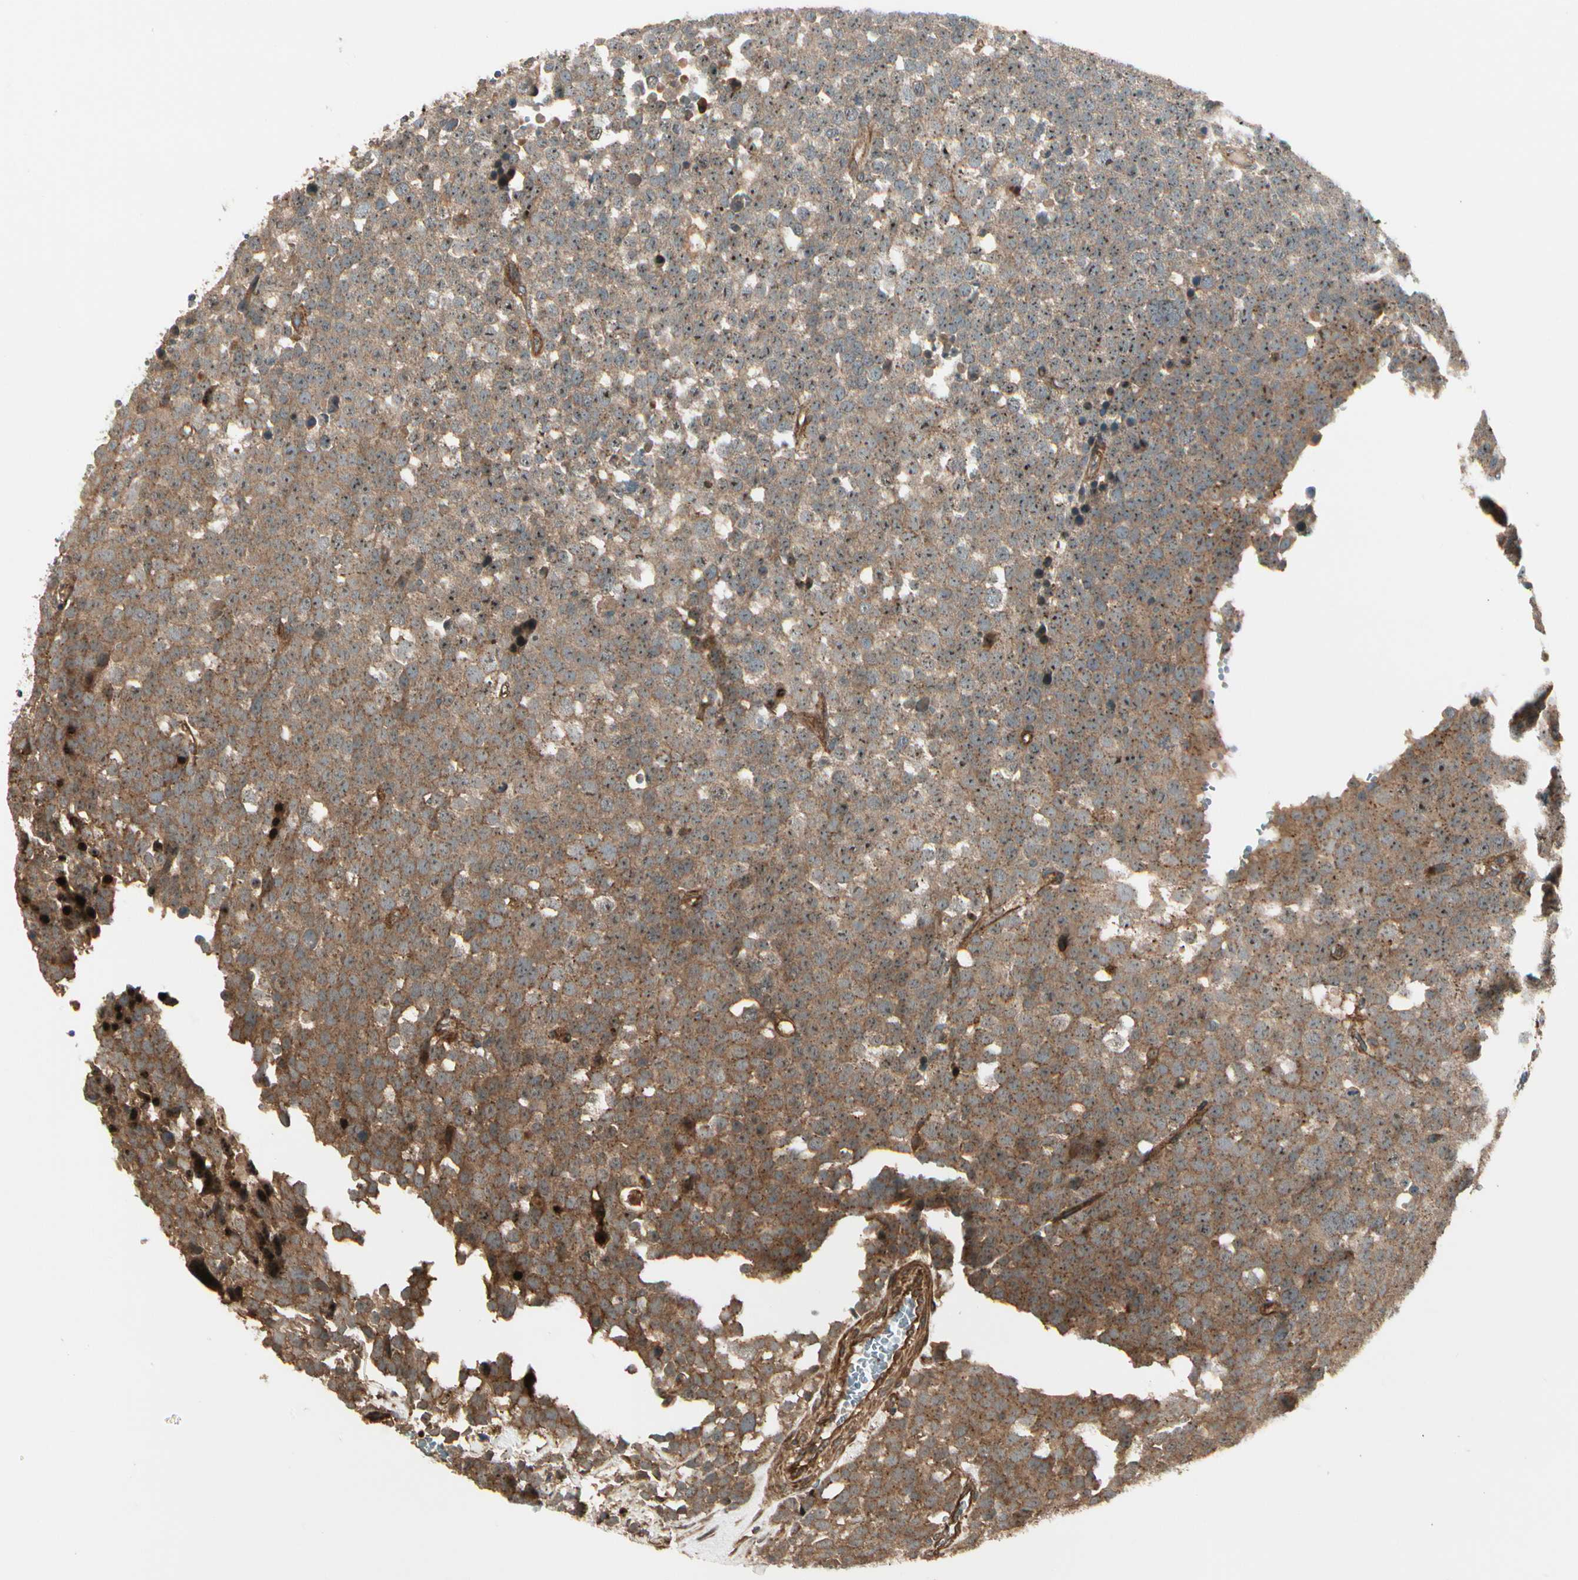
{"staining": {"intensity": "strong", "quantity": ">75%", "location": "cytoplasmic/membranous"}, "tissue": "testis cancer", "cell_type": "Tumor cells", "image_type": "cancer", "snomed": [{"axis": "morphology", "description": "Seminoma, NOS"}, {"axis": "topography", "description": "Testis"}], "caption": "Seminoma (testis) stained with a brown dye reveals strong cytoplasmic/membranous positive positivity in approximately >75% of tumor cells.", "gene": "FKBP15", "patient": {"sex": "male", "age": 71}}